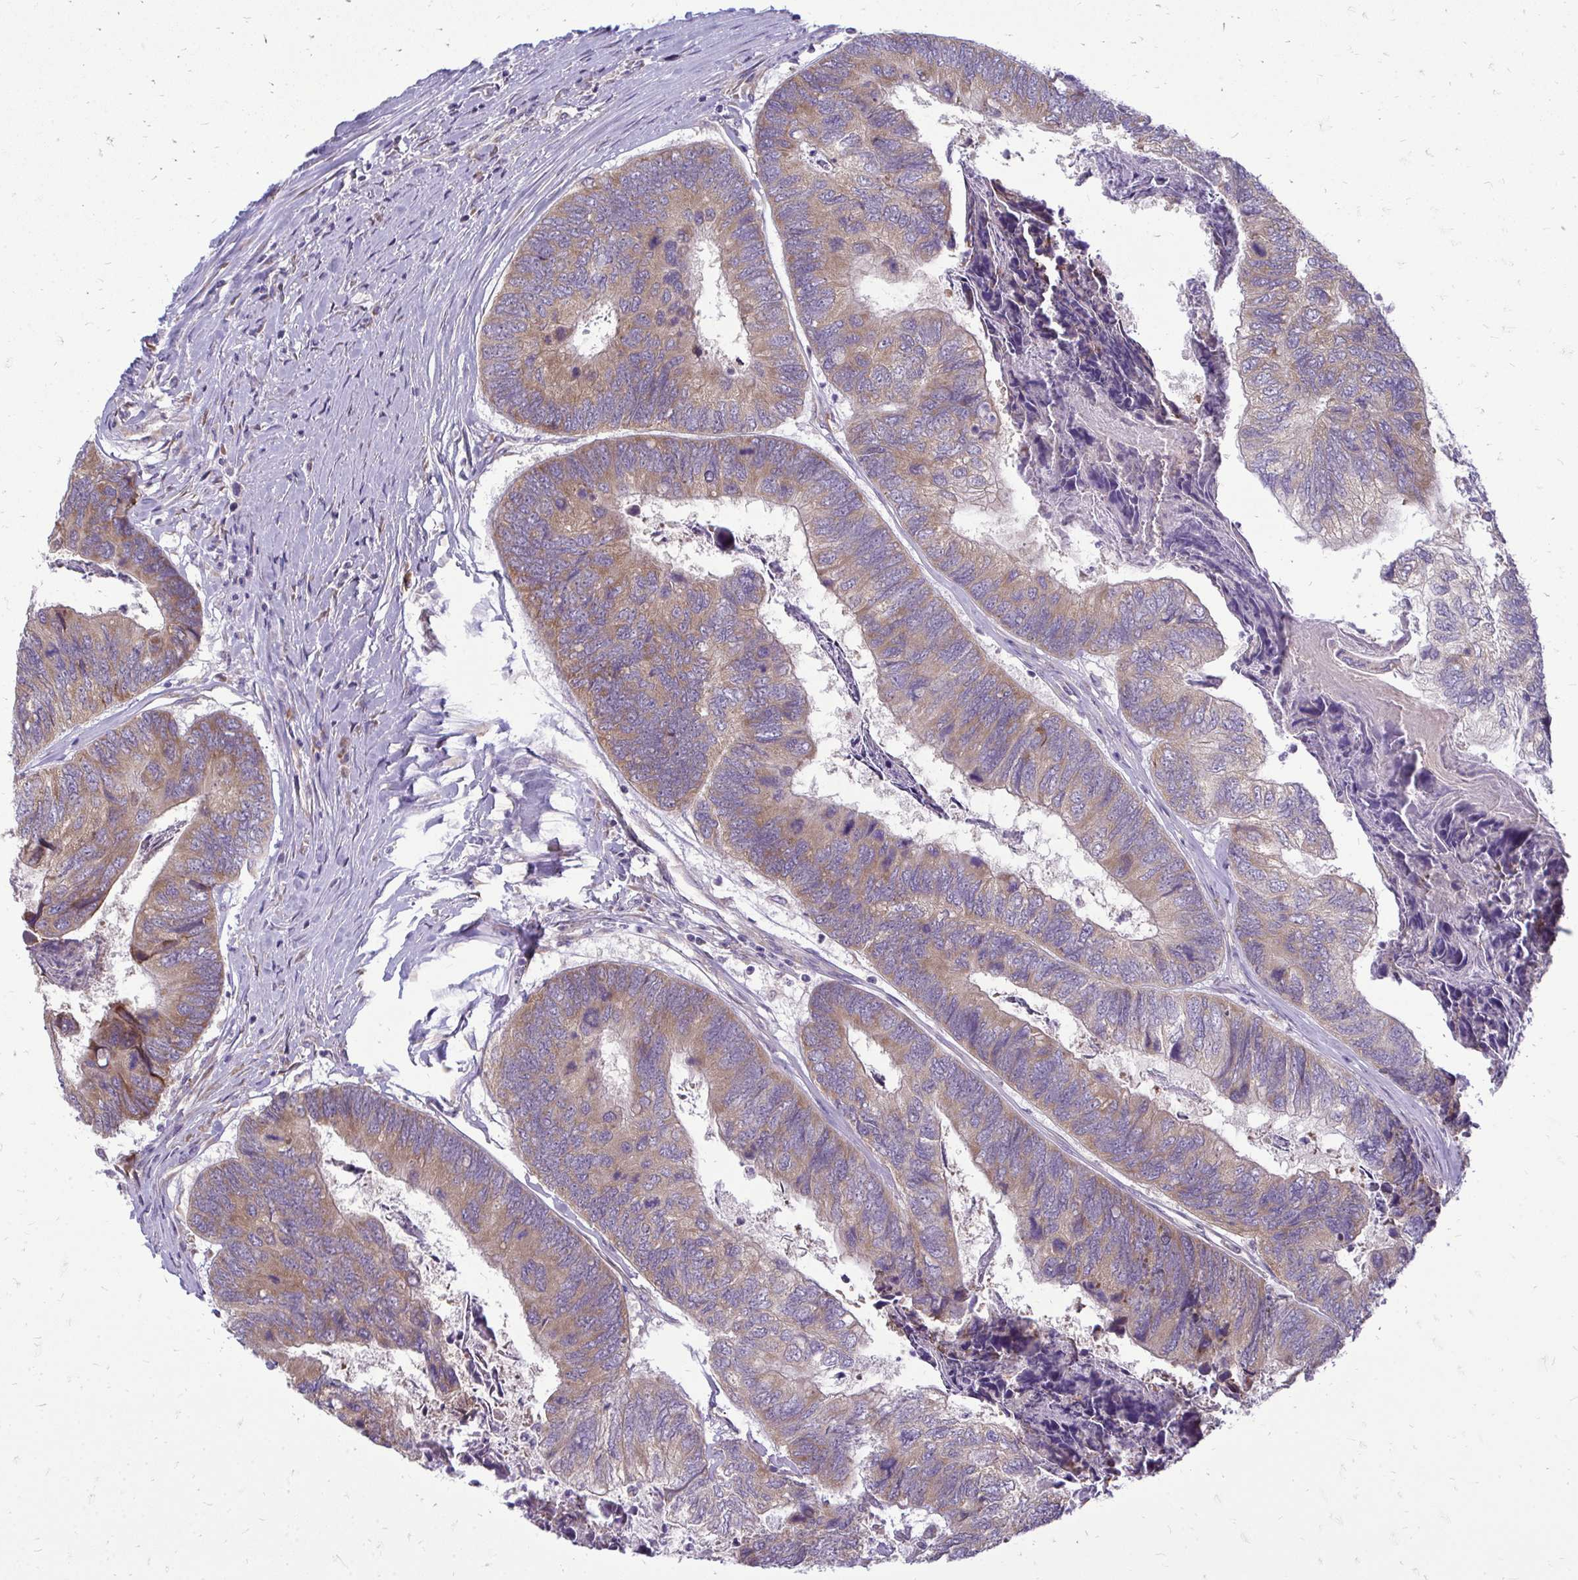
{"staining": {"intensity": "moderate", "quantity": ">75%", "location": "cytoplasmic/membranous"}, "tissue": "colorectal cancer", "cell_type": "Tumor cells", "image_type": "cancer", "snomed": [{"axis": "morphology", "description": "Adenocarcinoma, NOS"}, {"axis": "topography", "description": "Colon"}], "caption": "Immunohistochemical staining of colorectal cancer displays medium levels of moderate cytoplasmic/membranous protein positivity in about >75% of tumor cells.", "gene": "RPLP2", "patient": {"sex": "female", "age": 67}}